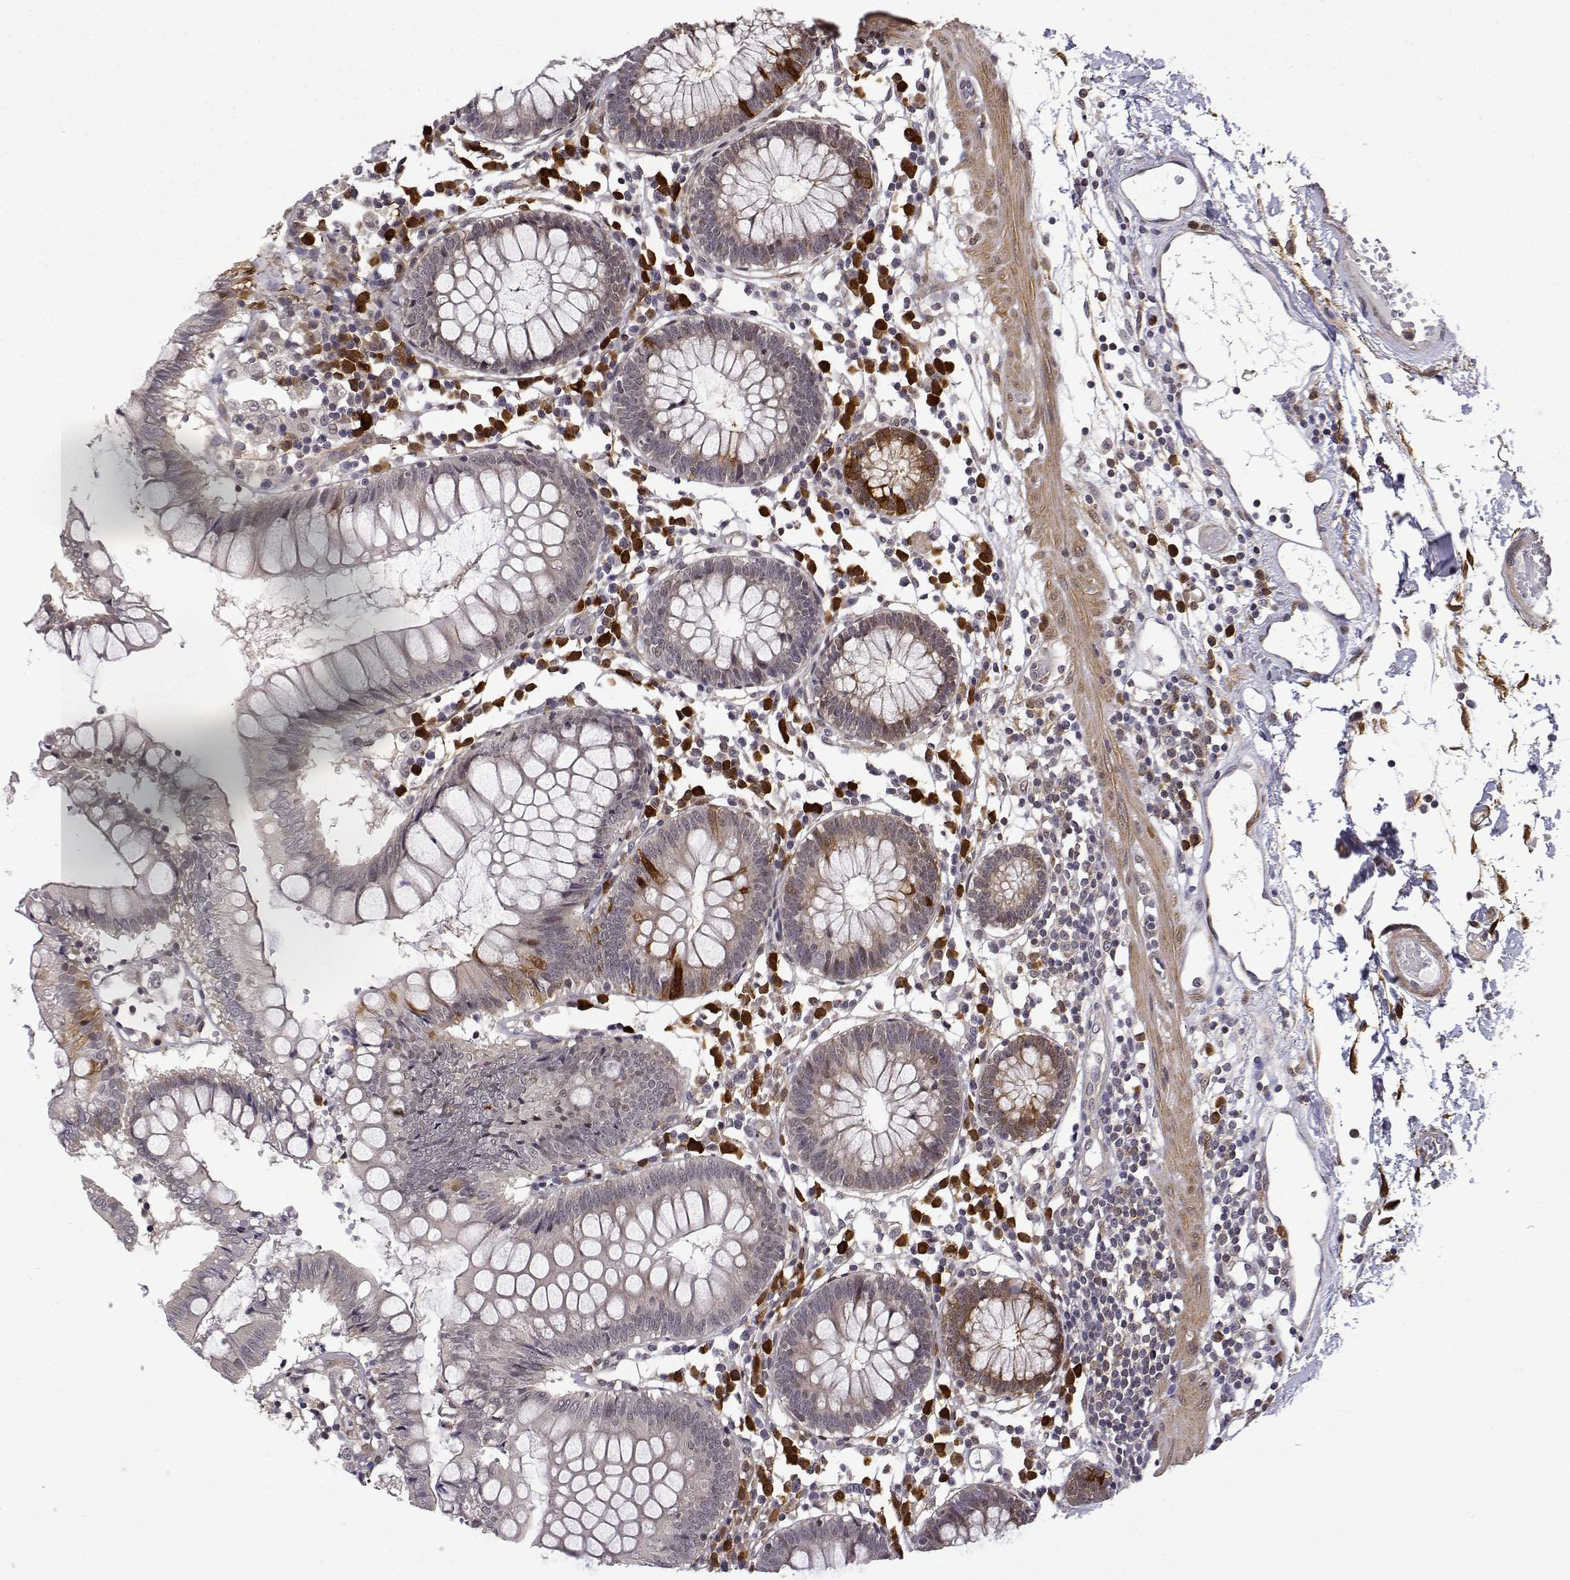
{"staining": {"intensity": "moderate", "quantity": ">75%", "location": "nuclear"}, "tissue": "colon", "cell_type": "Endothelial cells", "image_type": "normal", "snomed": [{"axis": "morphology", "description": "Normal tissue, NOS"}, {"axis": "morphology", "description": "Adenocarcinoma, NOS"}, {"axis": "topography", "description": "Colon"}], "caption": "Protein analysis of normal colon exhibits moderate nuclear expression in approximately >75% of endothelial cells. The staining was performed using DAB to visualize the protein expression in brown, while the nuclei were stained in blue with hematoxylin (Magnification: 20x).", "gene": "PHGDH", "patient": {"sex": "male", "age": 83}}